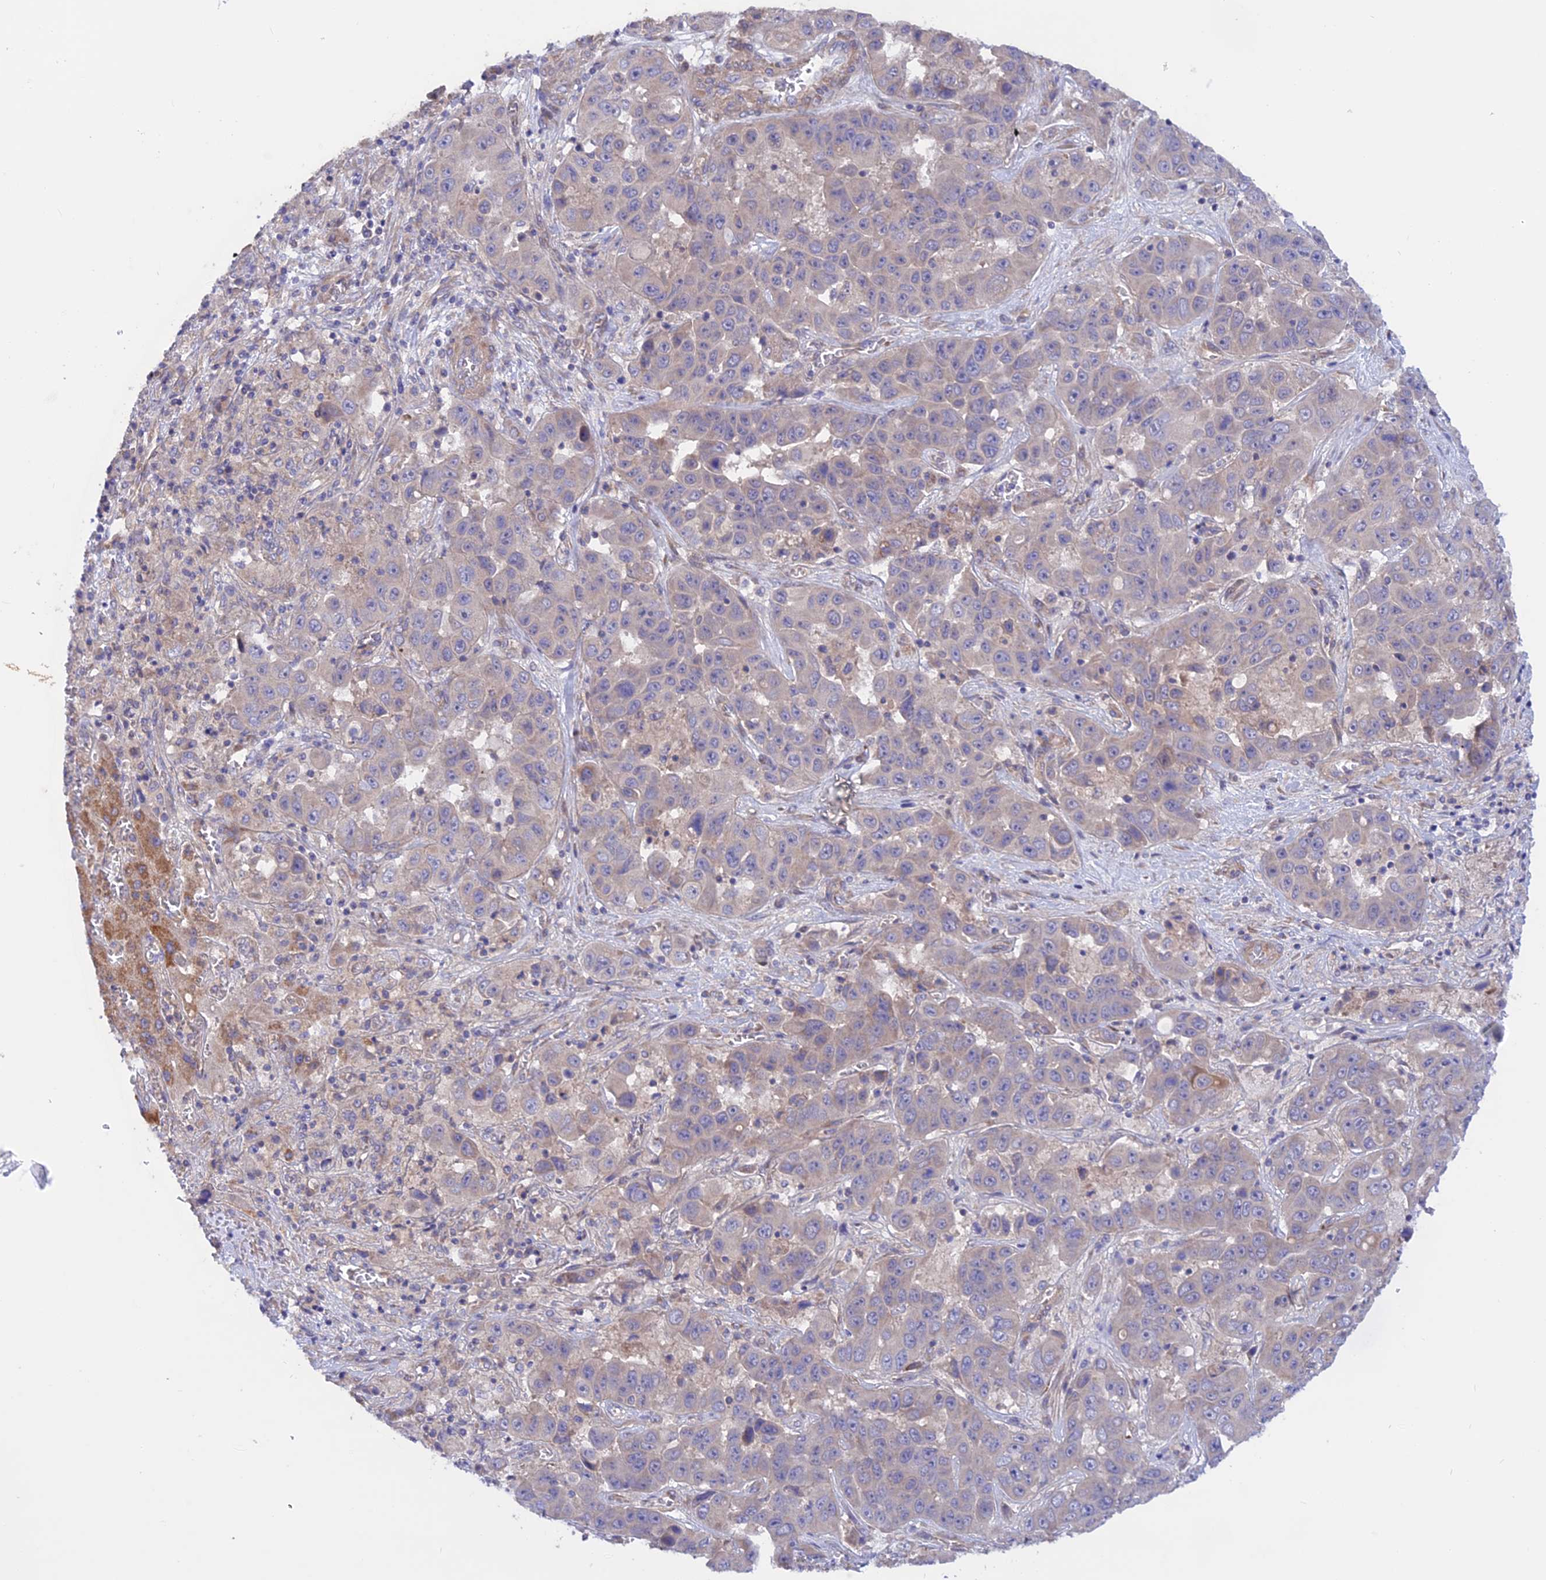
{"staining": {"intensity": "negative", "quantity": "none", "location": "none"}, "tissue": "liver cancer", "cell_type": "Tumor cells", "image_type": "cancer", "snomed": [{"axis": "morphology", "description": "Cholangiocarcinoma"}, {"axis": "topography", "description": "Liver"}], "caption": "DAB (3,3'-diaminobenzidine) immunohistochemical staining of human liver cholangiocarcinoma demonstrates no significant staining in tumor cells.", "gene": "HYCC1", "patient": {"sex": "female", "age": 52}}